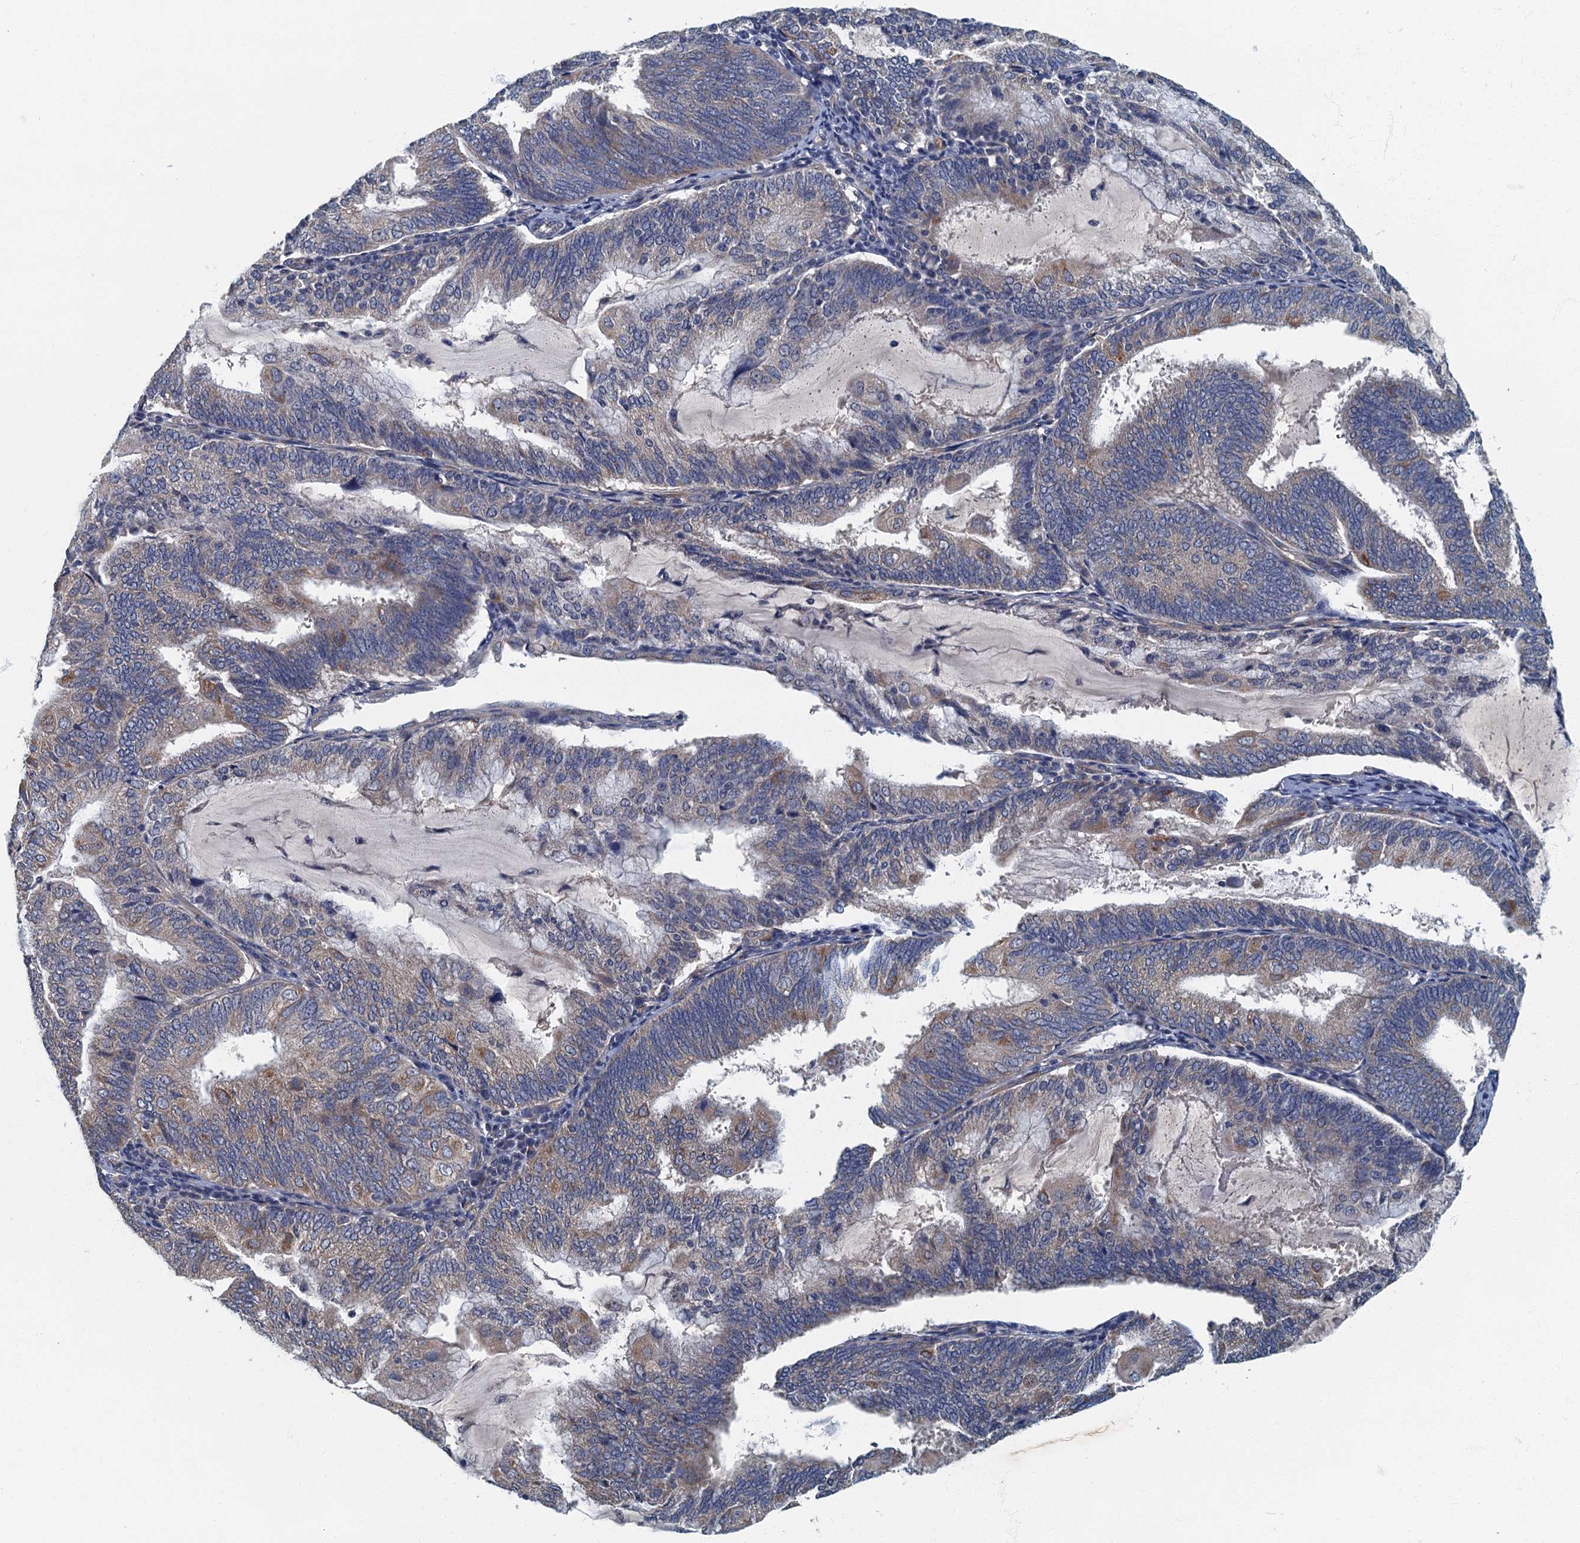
{"staining": {"intensity": "weak", "quantity": "<25%", "location": "cytoplasmic/membranous"}, "tissue": "endometrial cancer", "cell_type": "Tumor cells", "image_type": "cancer", "snomed": [{"axis": "morphology", "description": "Adenocarcinoma, NOS"}, {"axis": "topography", "description": "Endometrium"}], "caption": "The IHC image has no significant staining in tumor cells of adenocarcinoma (endometrial) tissue. Nuclei are stained in blue.", "gene": "DDX49", "patient": {"sex": "female", "age": 81}}